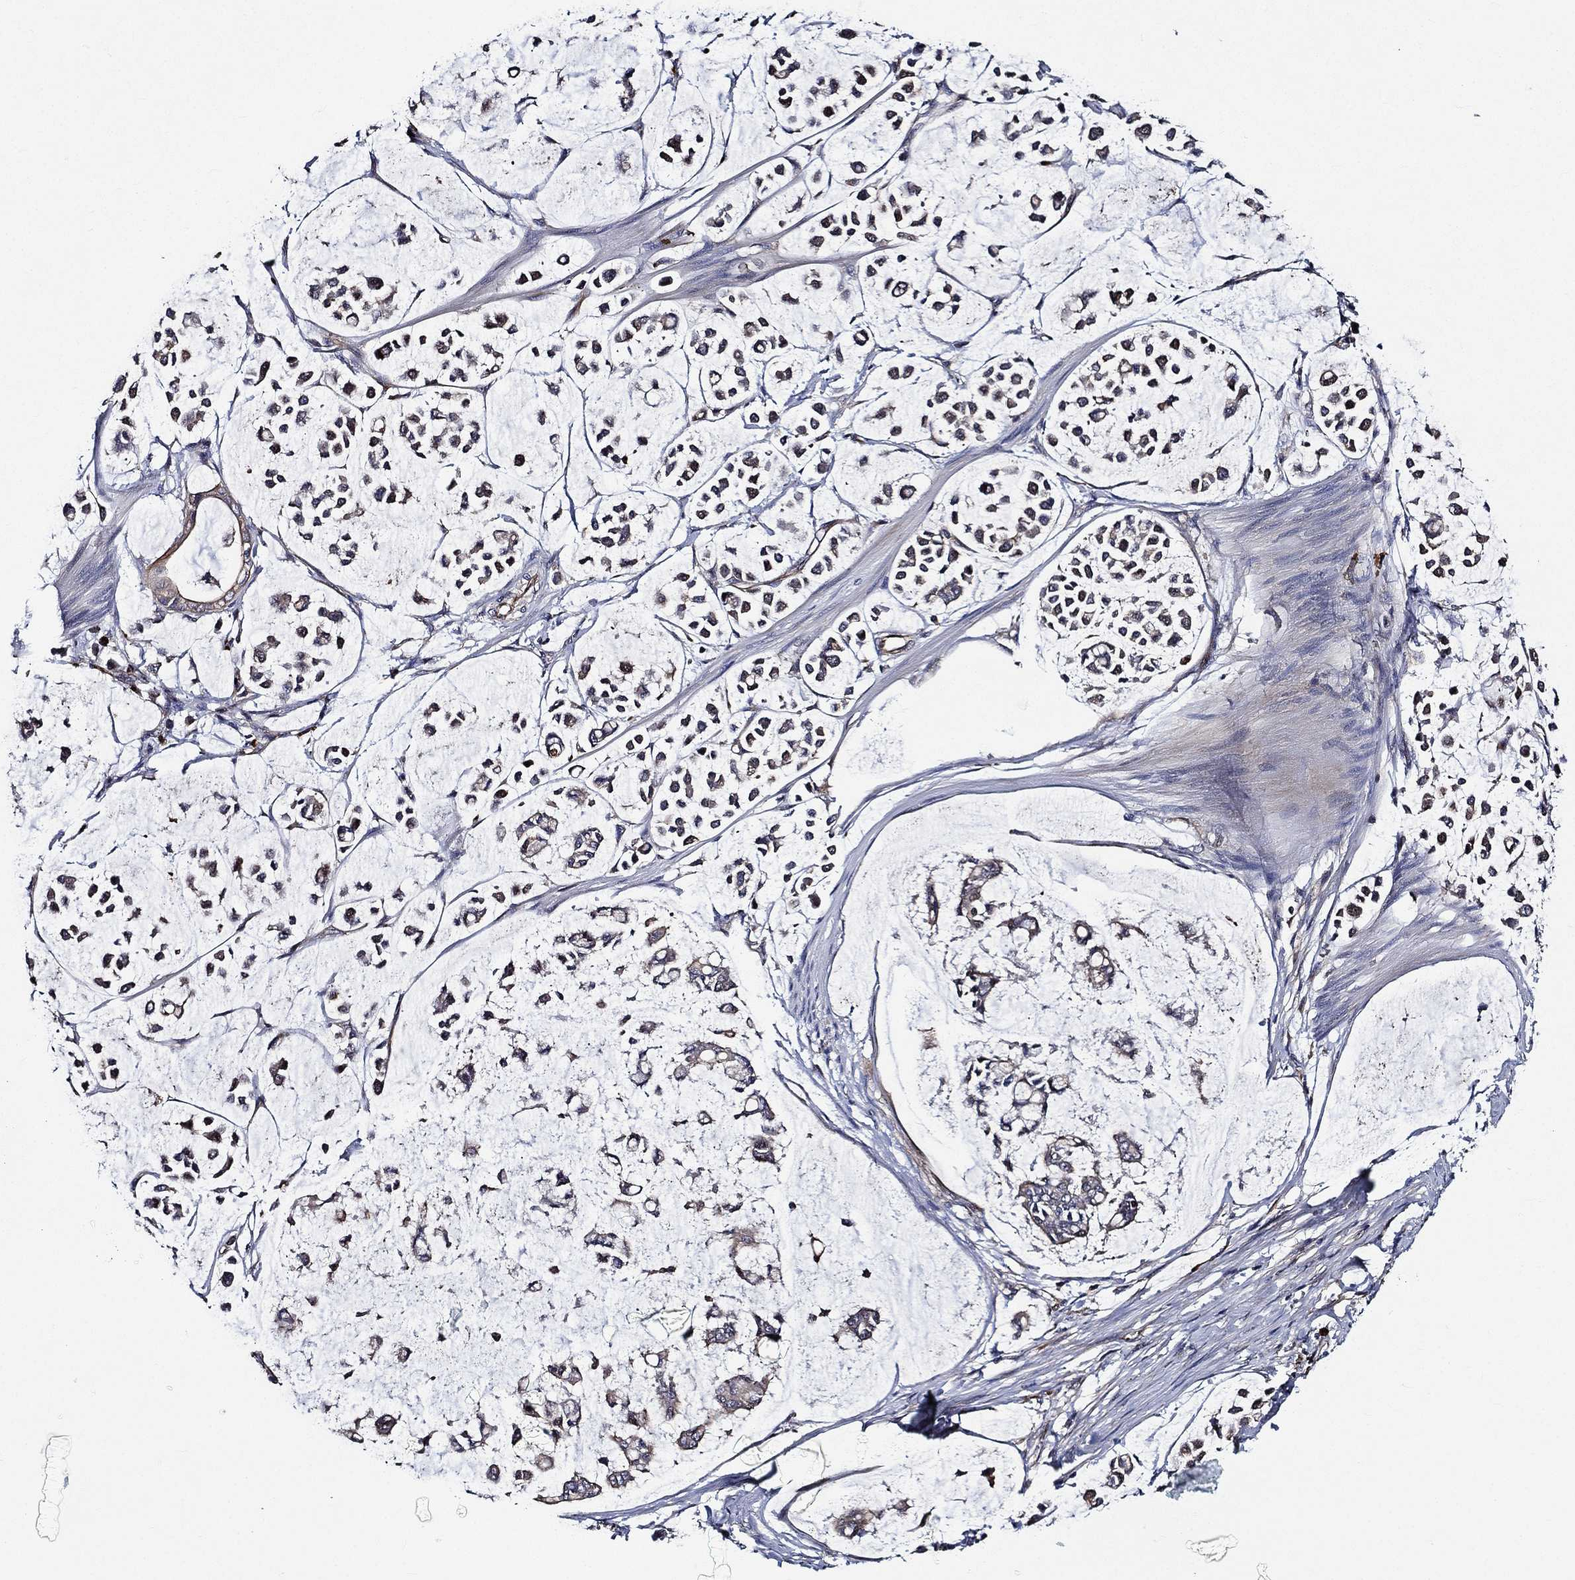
{"staining": {"intensity": "negative", "quantity": "none", "location": "none"}, "tissue": "stomach cancer", "cell_type": "Tumor cells", "image_type": "cancer", "snomed": [{"axis": "morphology", "description": "Adenocarcinoma, NOS"}, {"axis": "topography", "description": "Stomach"}], "caption": "DAB immunohistochemical staining of stomach cancer shows no significant staining in tumor cells.", "gene": "KIF20B", "patient": {"sex": "male", "age": 82}}